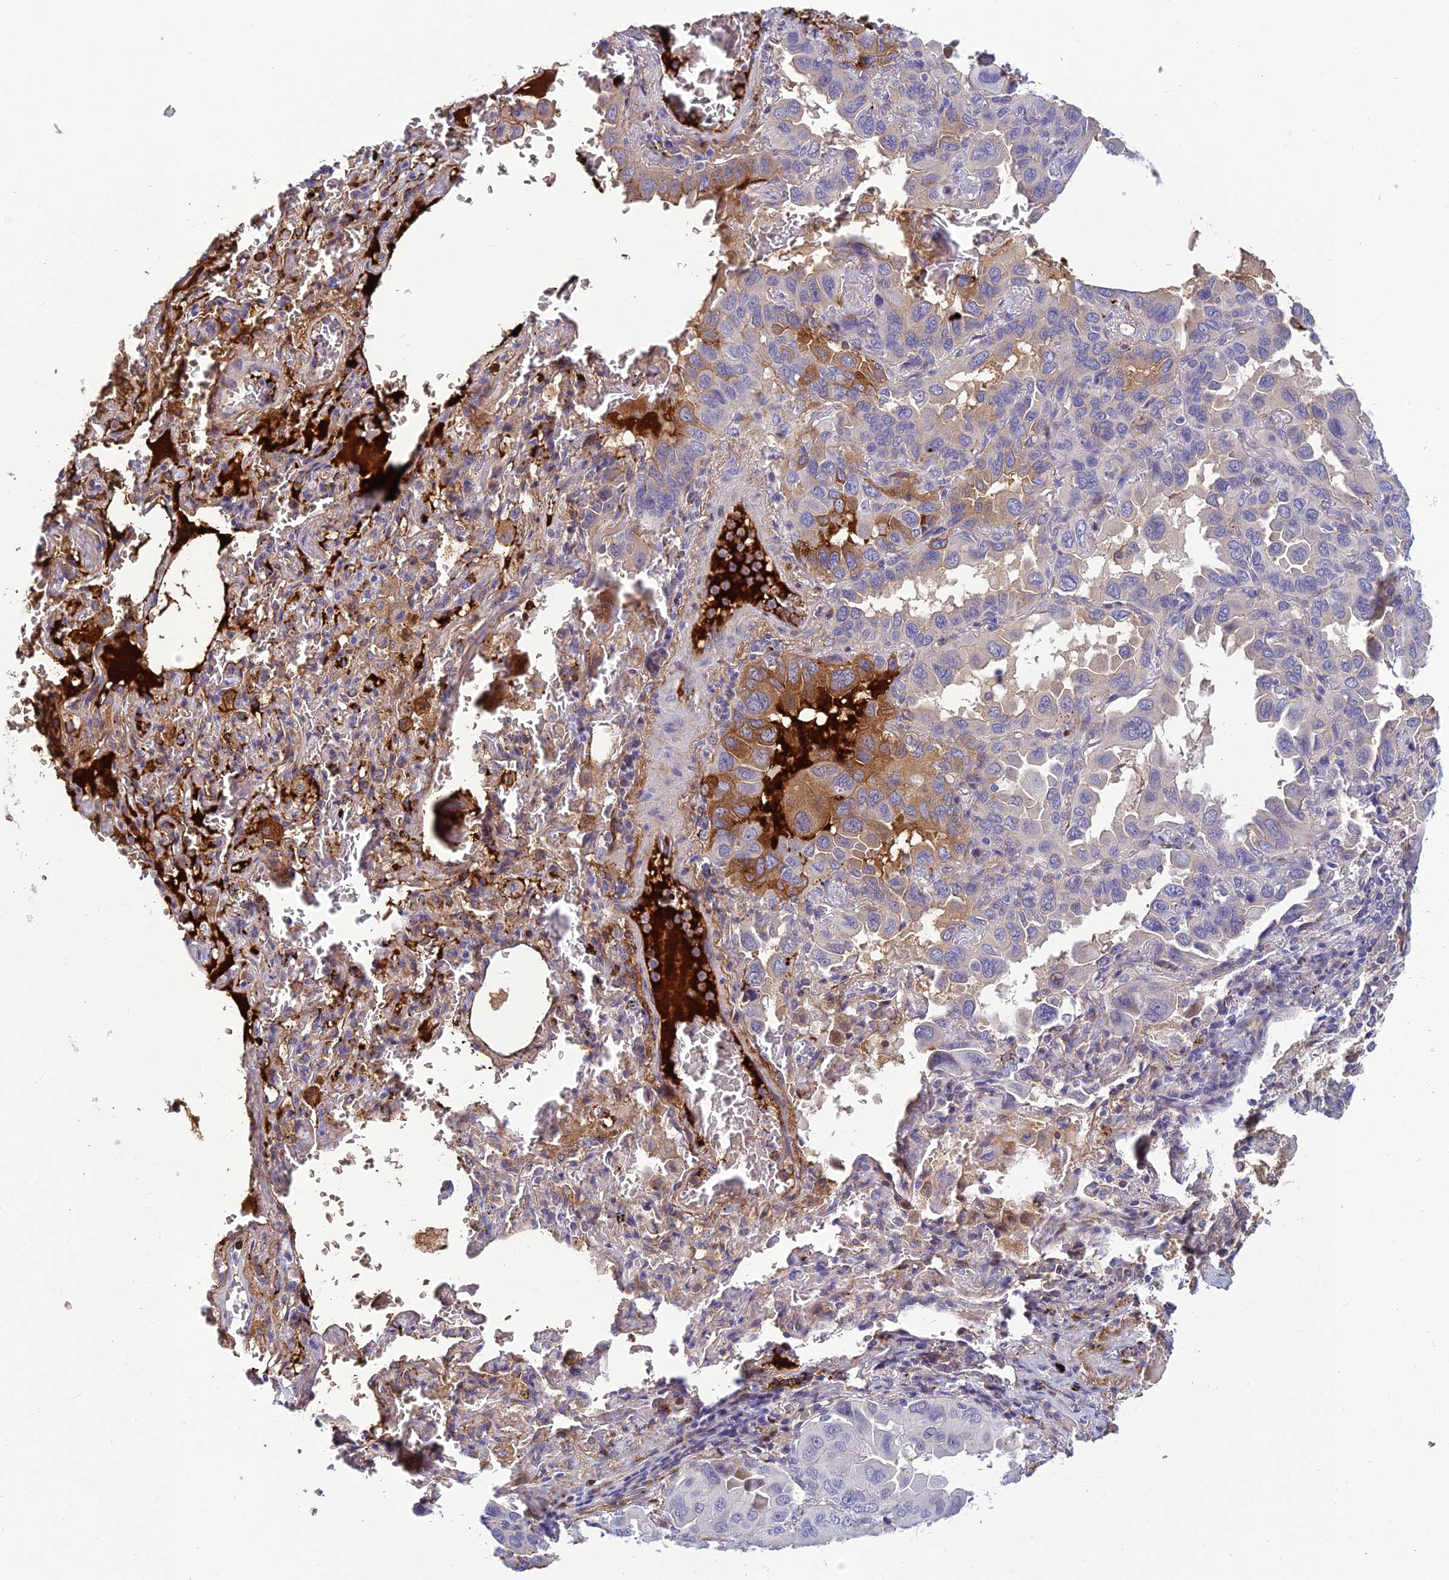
{"staining": {"intensity": "moderate", "quantity": "<25%", "location": "cytoplasmic/membranous"}, "tissue": "lung cancer", "cell_type": "Tumor cells", "image_type": "cancer", "snomed": [{"axis": "morphology", "description": "Adenocarcinoma, NOS"}, {"axis": "topography", "description": "Lung"}], "caption": "The immunohistochemical stain labels moderate cytoplasmic/membranous expression in tumor cells of lung cancer (adenocarcinoma) tissue.", "gene": "CLEC11A", "patient": {"sex": "male", "age": 64}}